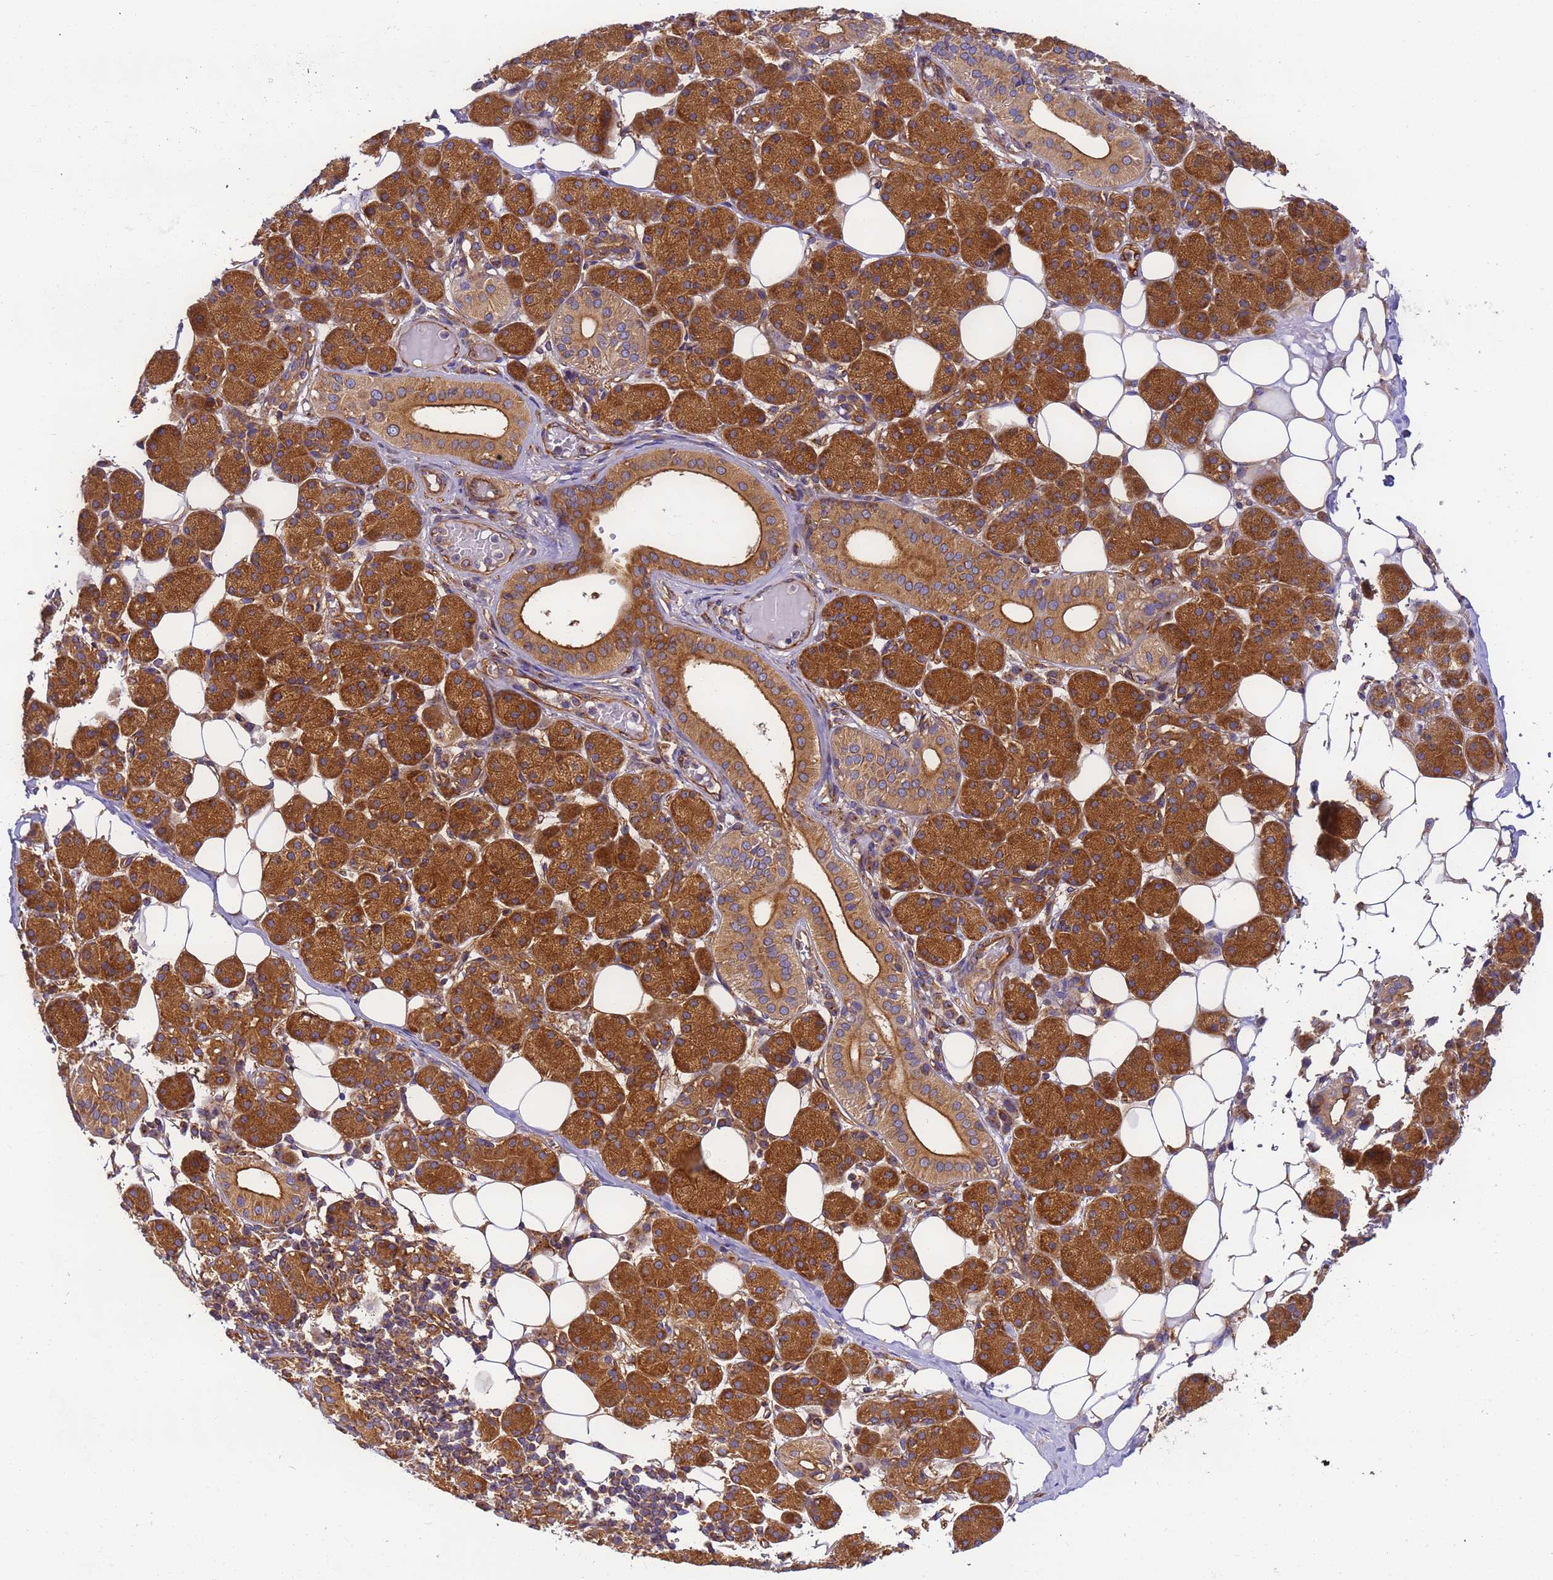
{"staining": {"intensity": "strong", "quantity": ">75%", "location": "cytoplasmic/membranous"}, "tissue": "salivary gland", "cell_type": "Glandular cells", "image_type": "normal", "snomed": [{"axis": "morphology", "description": "Normal tissue, NOS"}, {"axis": "topography", "description": "Salivary gland"}], "caption": "A micrograph showing strong cytoplasmic/membranous expression in about >75% of glandular cells in benign salivary gland, as visualized by brown immunohistochemical staining.", "gene": "DYNC1I2", "patient": {"sex": "female", "age": 33}}